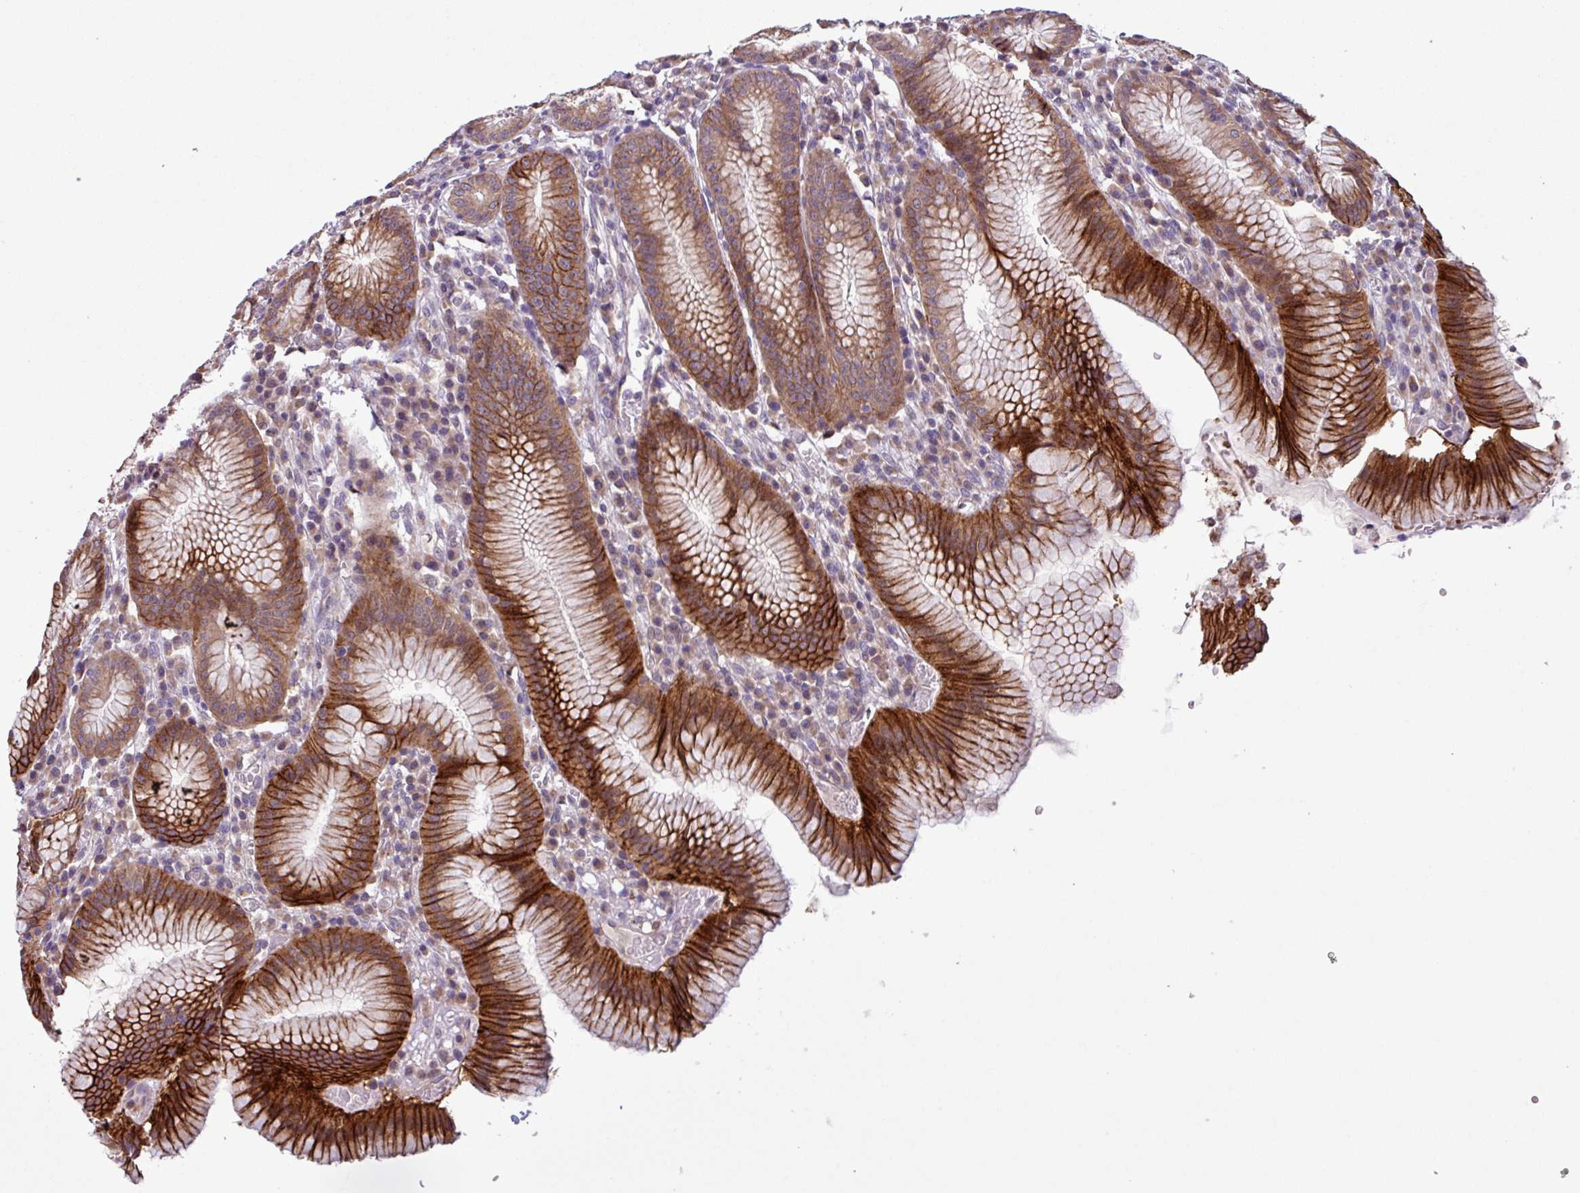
{"staining": {"intensity": "strong", "quantity": ">75%", "location": "cytoplasmic/membranous"}, "tissue": "stomach", "cell_type": "Glandular cells", "image_type": "normal", "snomed": [{"axis": "morphology", "description": "Normal tissue, NOS"}, {"axis": "topography", "description": "Stomach"}], "caption": "Protein expression analysis of benign human stomach reveals strong cytoplasmic/membranous staining in approximately >75% of glandular cells. The staining was performed using DAB (3,3'-diaminobenzidine) to visualize the protein expression in brown, while the nuclei were stained in blue with hematoxylin (Magnification: 20x).", "gene": "C20orf27", "patient": {"sex": "male", "age": 55}}